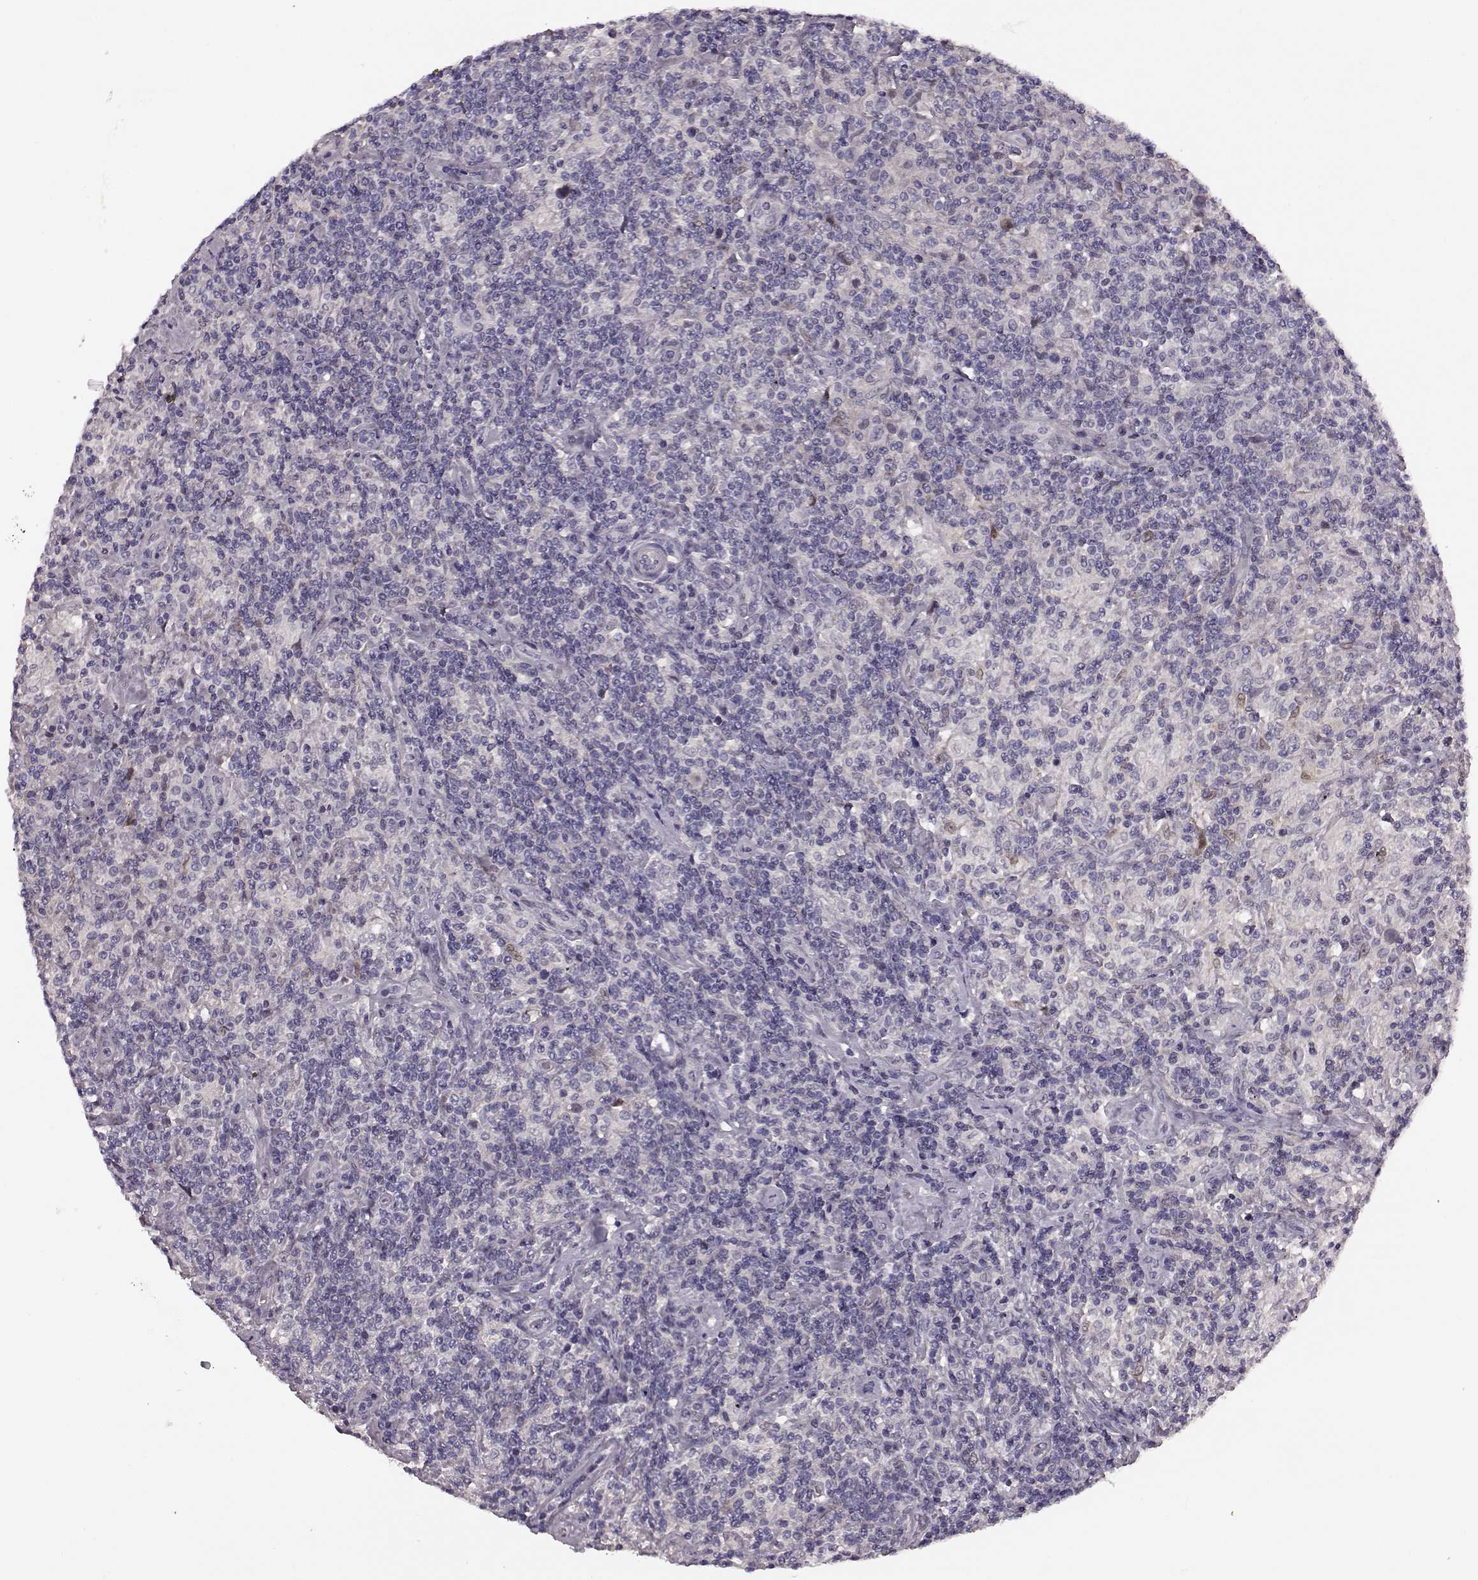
{"staining": {"intensity": "negative", "quantity": "none", "location": "none"}, "tissue": "lymphoma", "cell_type": "Tumor cells", "image_type": "cancer", "snomed": [{"axis": "morphology", "description": "Hodgkin's disease, NOS"}, {"axis": "topography", "description": "Lymph node"}], "caption": "The photomicrograph demonstrates no significant expression in tumor cells of lymphoma.", "gene": "SLCO3A1", "patient": {"sex": "male", "age": 70}}